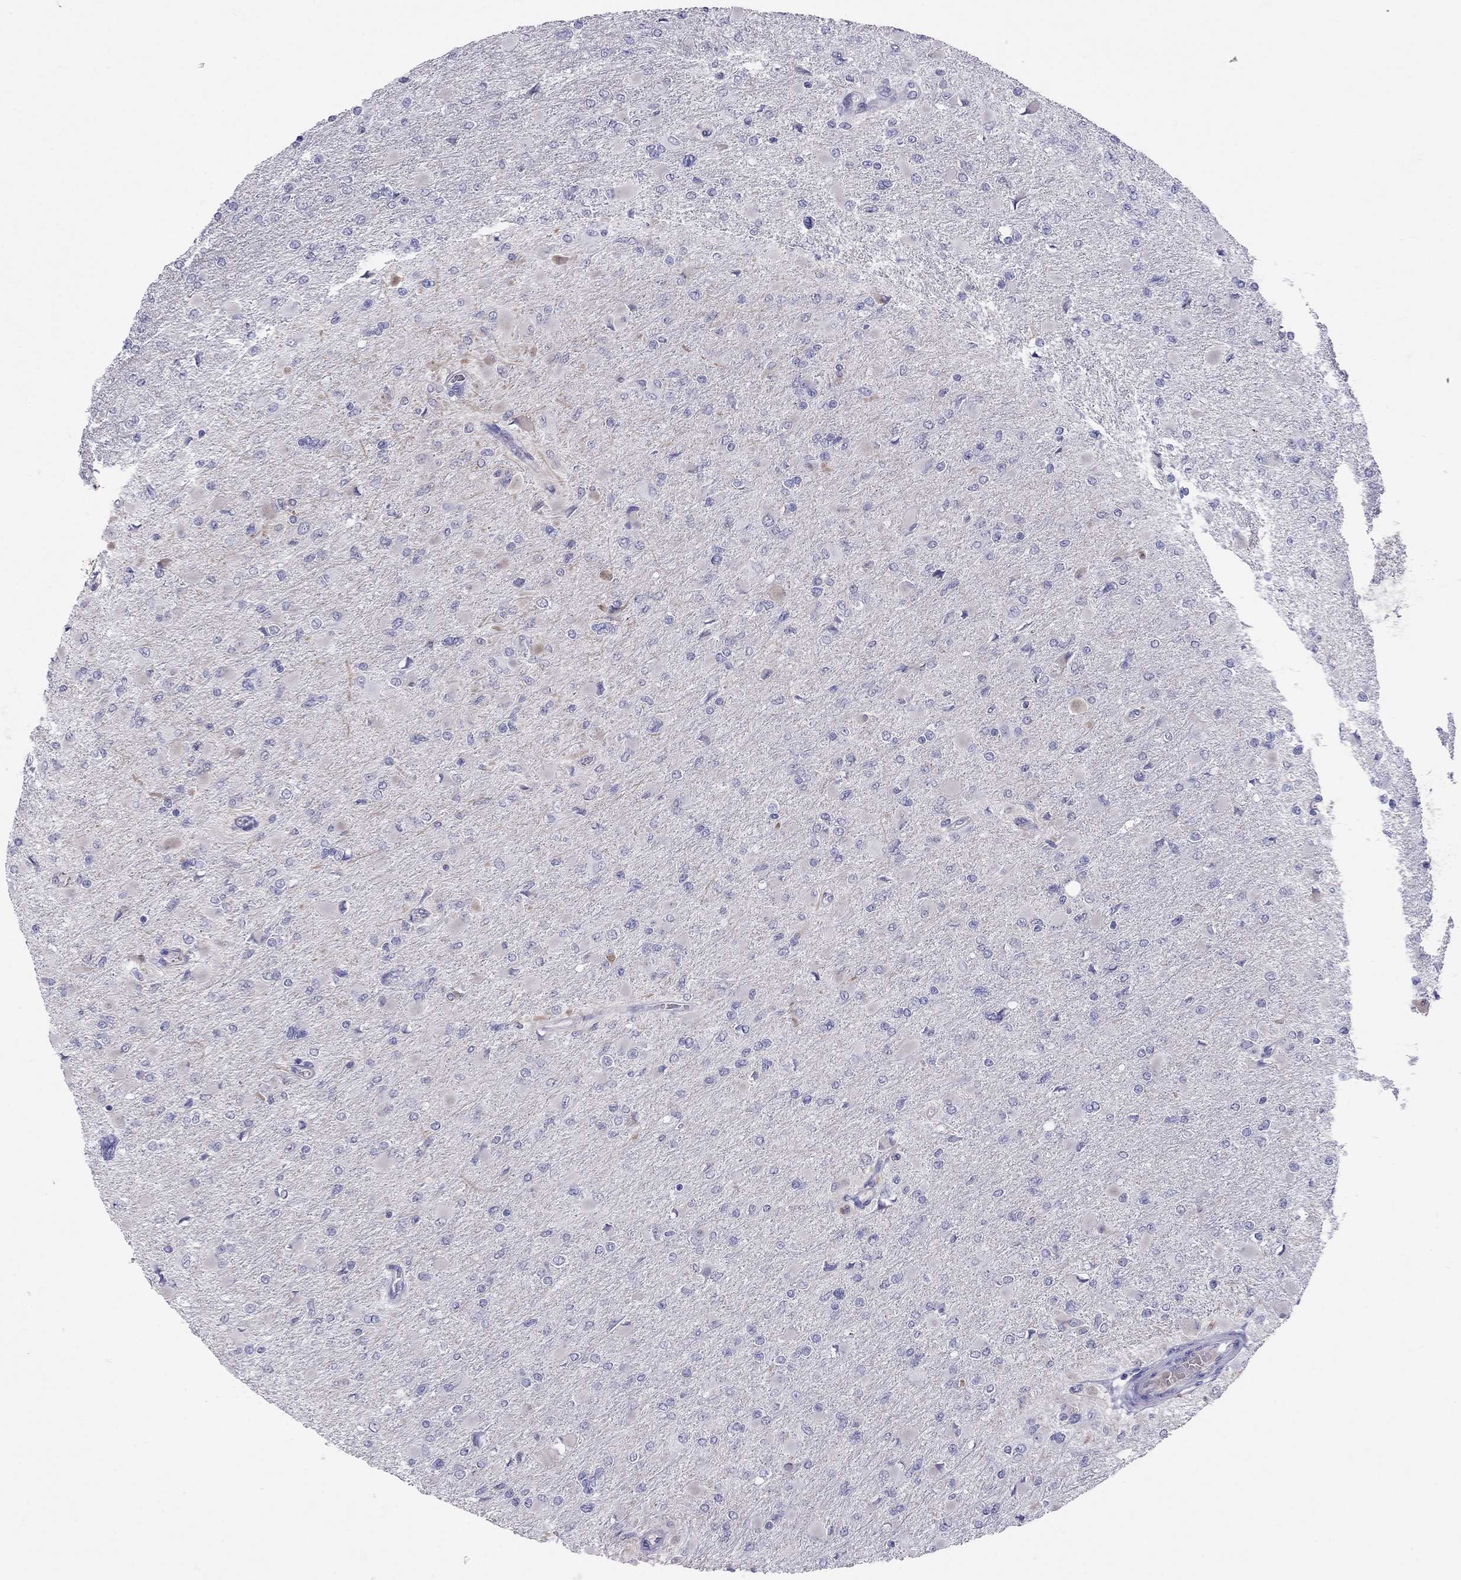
{"staining": {"intensity": "negative", "quantity": "none", "location": "none"}, "tissue": "glioma", "cell_type": "Tumor cells", "image_type": "cancer", "snomed": [{"axis": "morphology", "description": "Glioma, malignant, High grade"}, {"axis": "topography", "description": "Cerebral cortex"}], "caption": "Immunohistochemistry photomicrograph of neoplastic tissue: human malignant high-grade glioma stained with DAB reveals no significant protein positivity in tumor cells.", "gene": "SPINT4", "patient": {"sex": "female", "age": 36}}